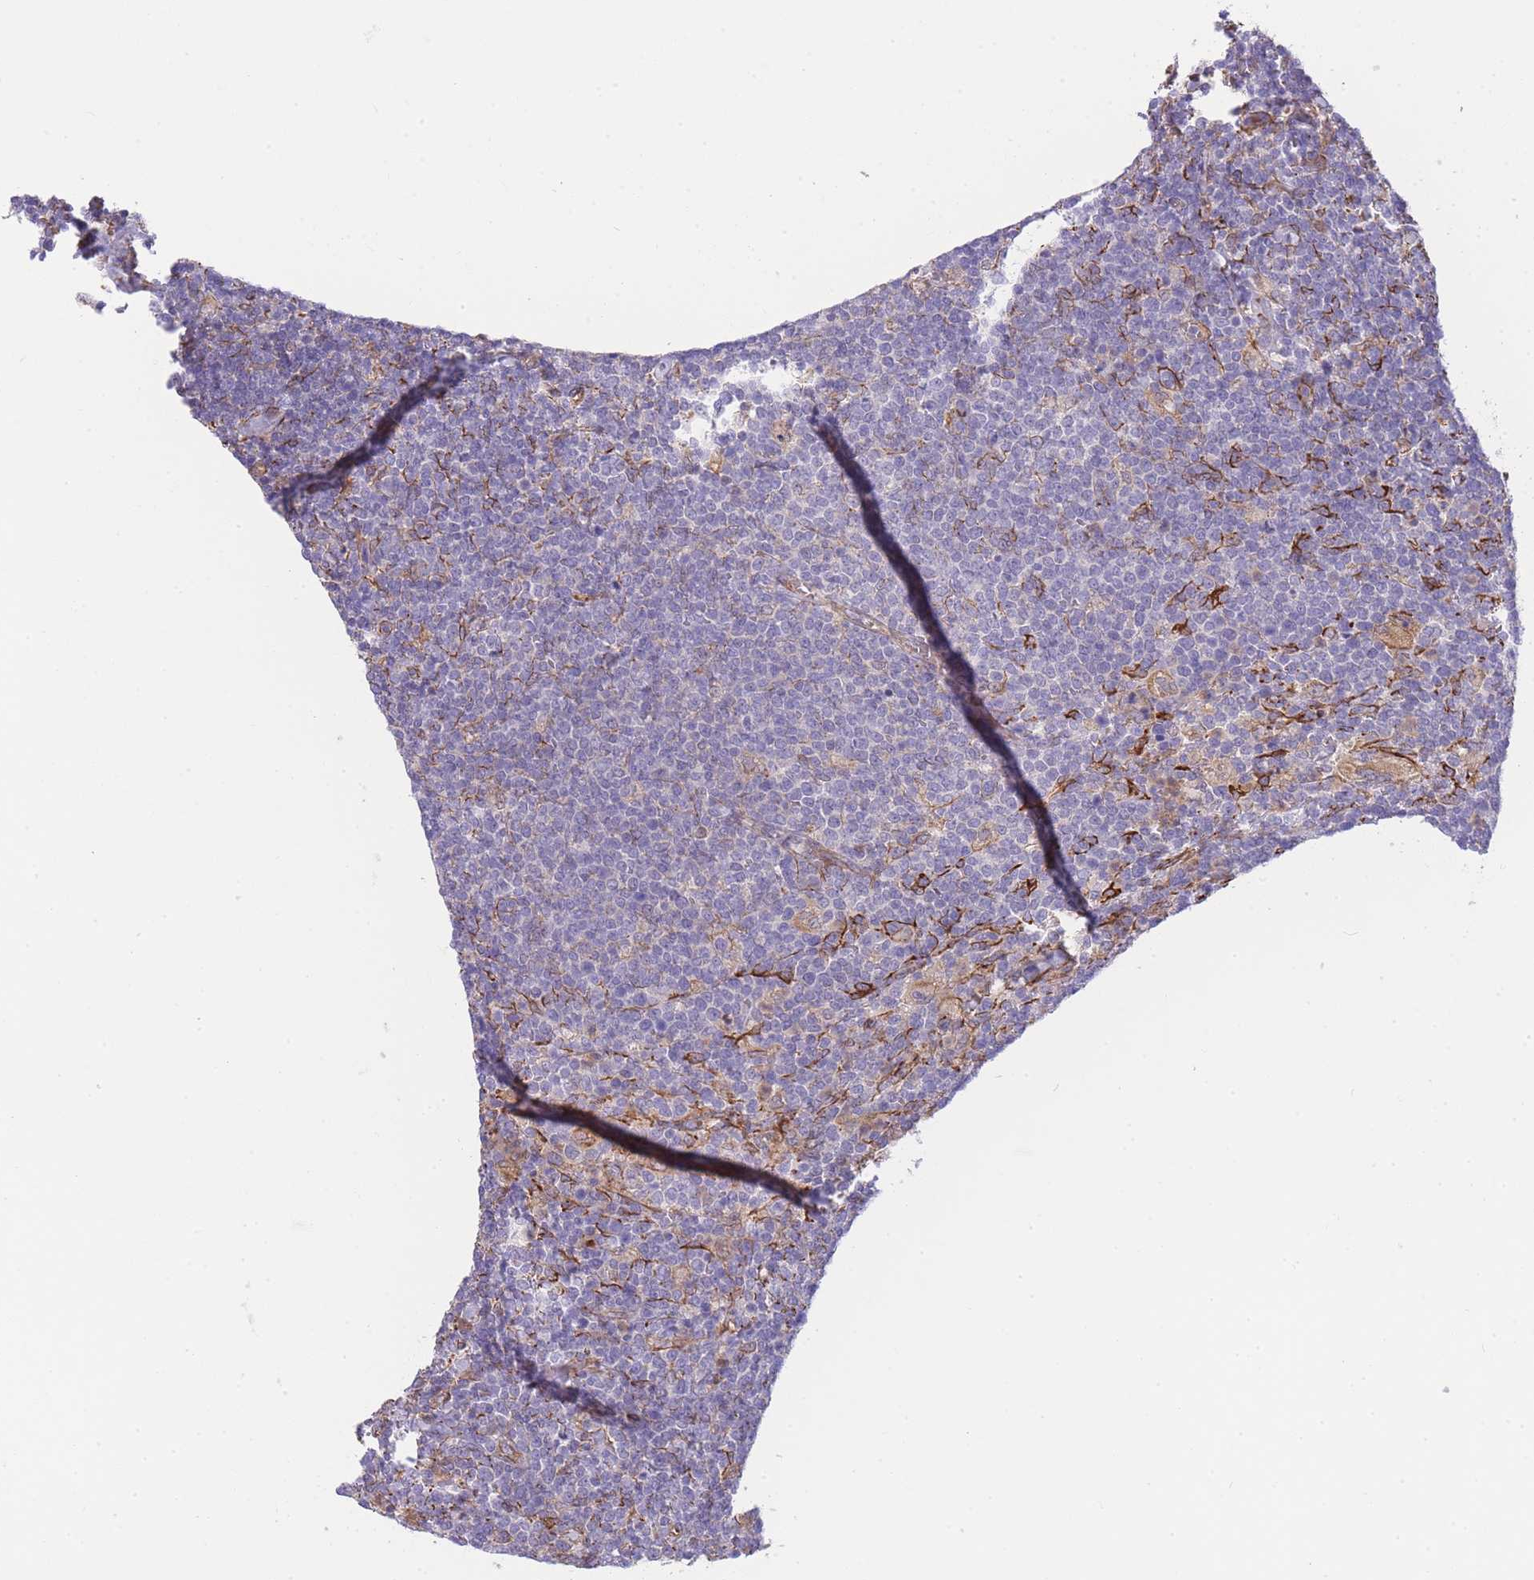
{"staining": {"intensity": "negative", "quantity": "none", "location": "none"}, "tissue": "lymphoma", "cell_type": "Tumor cells", "image_type": "cancer", "snomed": [{"axis": "morphology", "description": "Malignant lymphoma, non-Hodgkin's type, High grade"}, {"axis": "topography", "description": "Lymph node"}], "caption": "This is a histopathology image of IHC staining of lymphoma, which shows no positivity in tumor cells.", "gene": "ECPAS", "patient": {"sex": "male", "age": 61}}